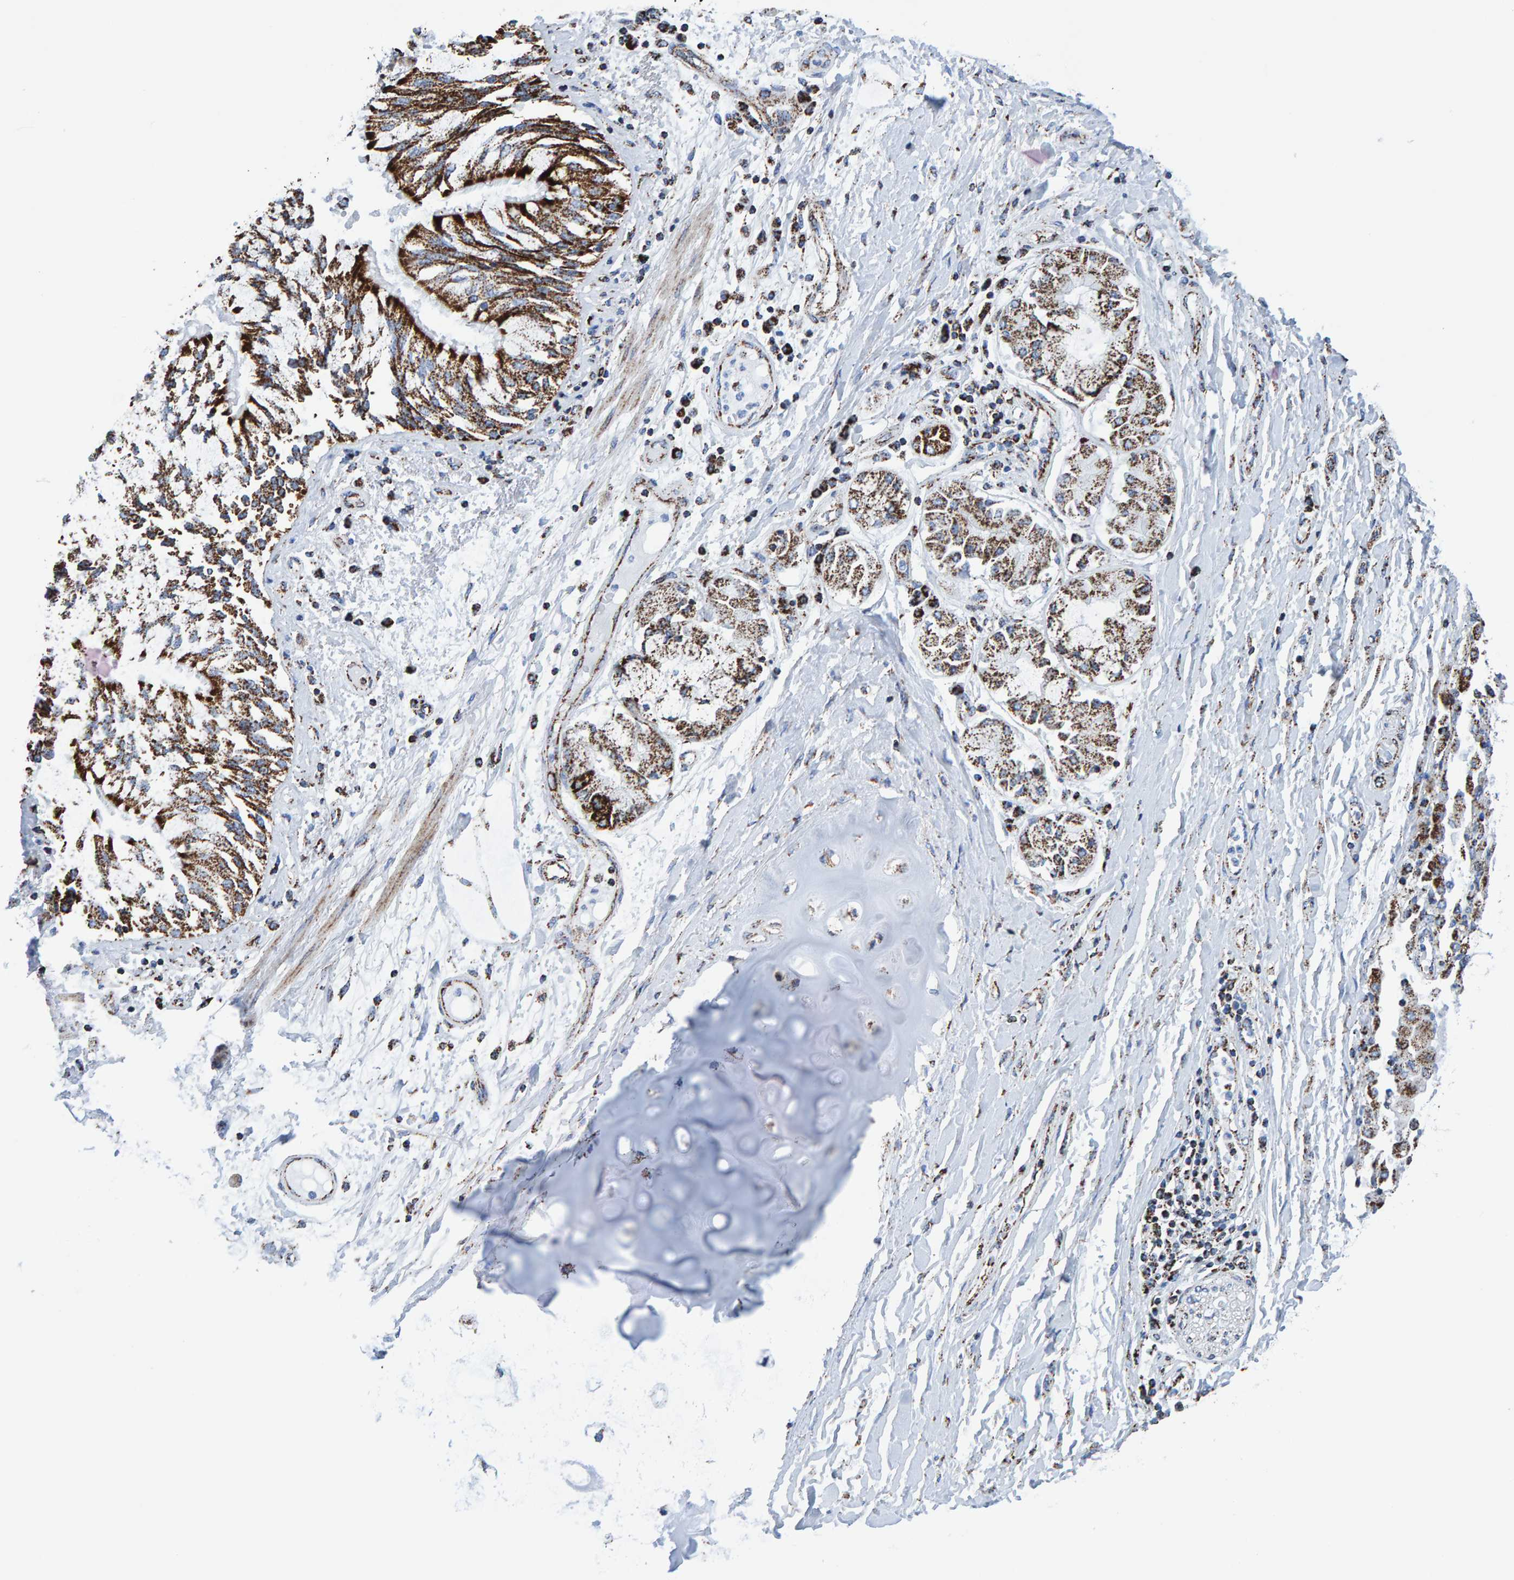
{"staining": {"intensity": "strong", "quantity": ">75%", "location": "cytoplasmic/membranous"}, "tissue": "lung cancer", "cell_type": "Tumor cells", "image_type": "cancer", "snomed": [{"axis": "morphology", "description": "Normal tissue, NOS"}, {"axis": "morphology", "description": "Squamous cell carcinoma, NOS"}, {"axis": "topography", "description": "Lymph node"}, {"axis": "topography", "description": "Cartilage tissue"}, {"axis": "topography", "description": "Bronchus"}, {"axis": "topography", "description": "Lung"}, {"axis": "topography", "description": "Peripheral nerve tissue"}], "caption": "There is high levels of strong cytoplasmic/membranous staining in tumor cells of lung cancer (squamous cell carcinoma), as demonstrated by immunohistochemical staining (brown color).", "gene": "ENSG00000262660", "patient": {"sex": "female", "age": 49}}